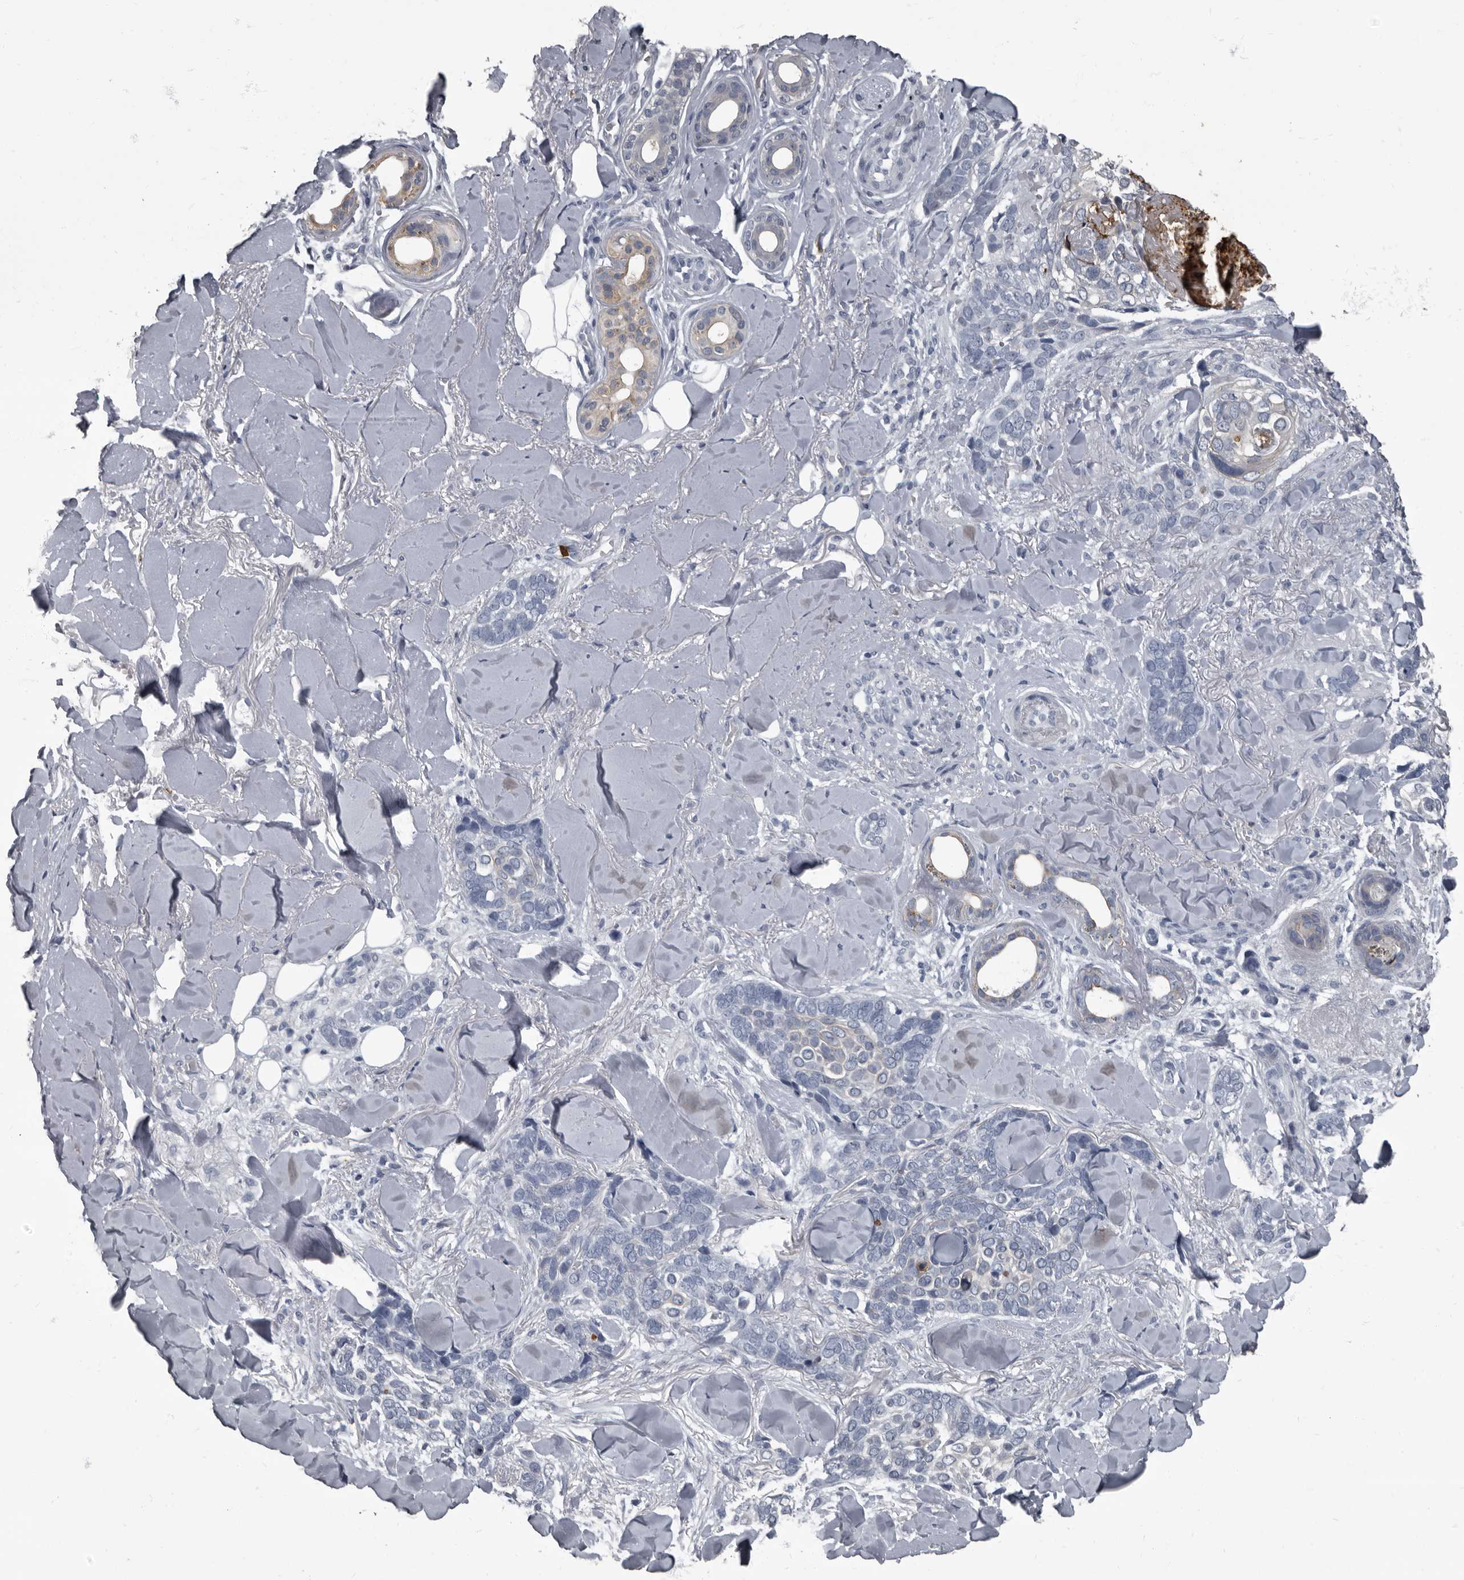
{"staining": {"intensity": "negative", "quantity": "none", "location": "none"}, "tissue": "skin cancer", "cell_type": "Tumor cells", "image_type": "cancer", "snomed": [{"axis": "morphology", "description": "Basal cell carcinoma"}, {"axis": "topography", "description": "Skin"}], "caption": "IHC histopathology image of neoplastic tissue: human skin cancer (basal cell carcinoma) stained with DAB (3,3'-diaminobenzidine) demonstrates no significant protein staining in tumor cells. (Brightfield microscopy of DAB (3,3'-diaminobenzidine) IHC at high magnification).", "gene": "TPD52L1", "patient": {"sex": "female", "age": 82}}